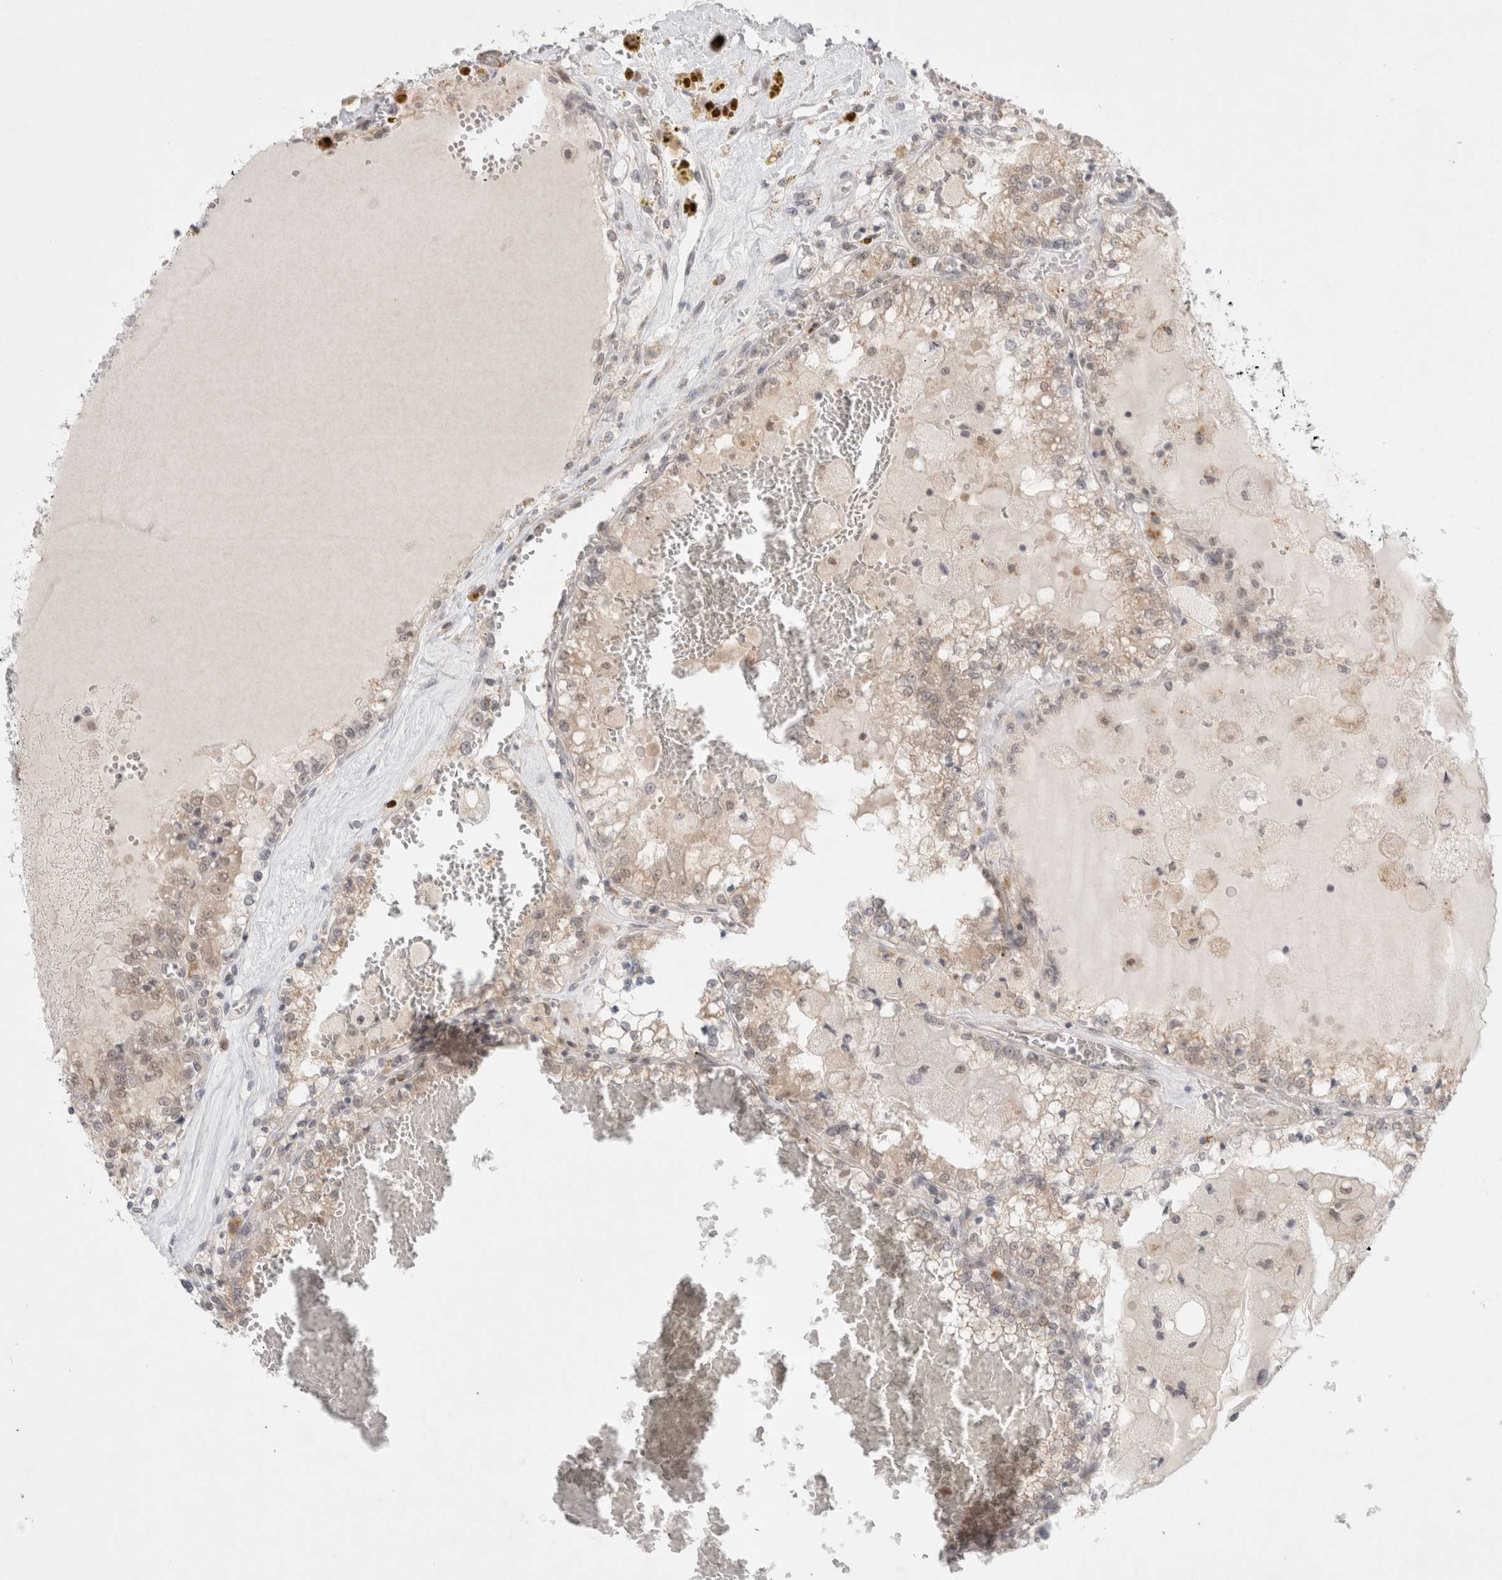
{"staining": {"intensity": "weak", "quantity": "<25%", "location": "cytoplasmic/membranous"}, "tissue": "renal cancer", "cell_type": "Tumor cells", "image_type": "cancer", "snomed": [{"axis": "morphology", "description": "Adenocarcinoma, NOS"}, {"axis": "topography", "description": "Kidney"}], "caption": "This is an immunohistochemistry (IHC) histopathology image of human renal adenocarcinoma. There is no staining in tumor cells.", "gene": "FBXO42", "patient": {"sex": "female", "age": 56}}